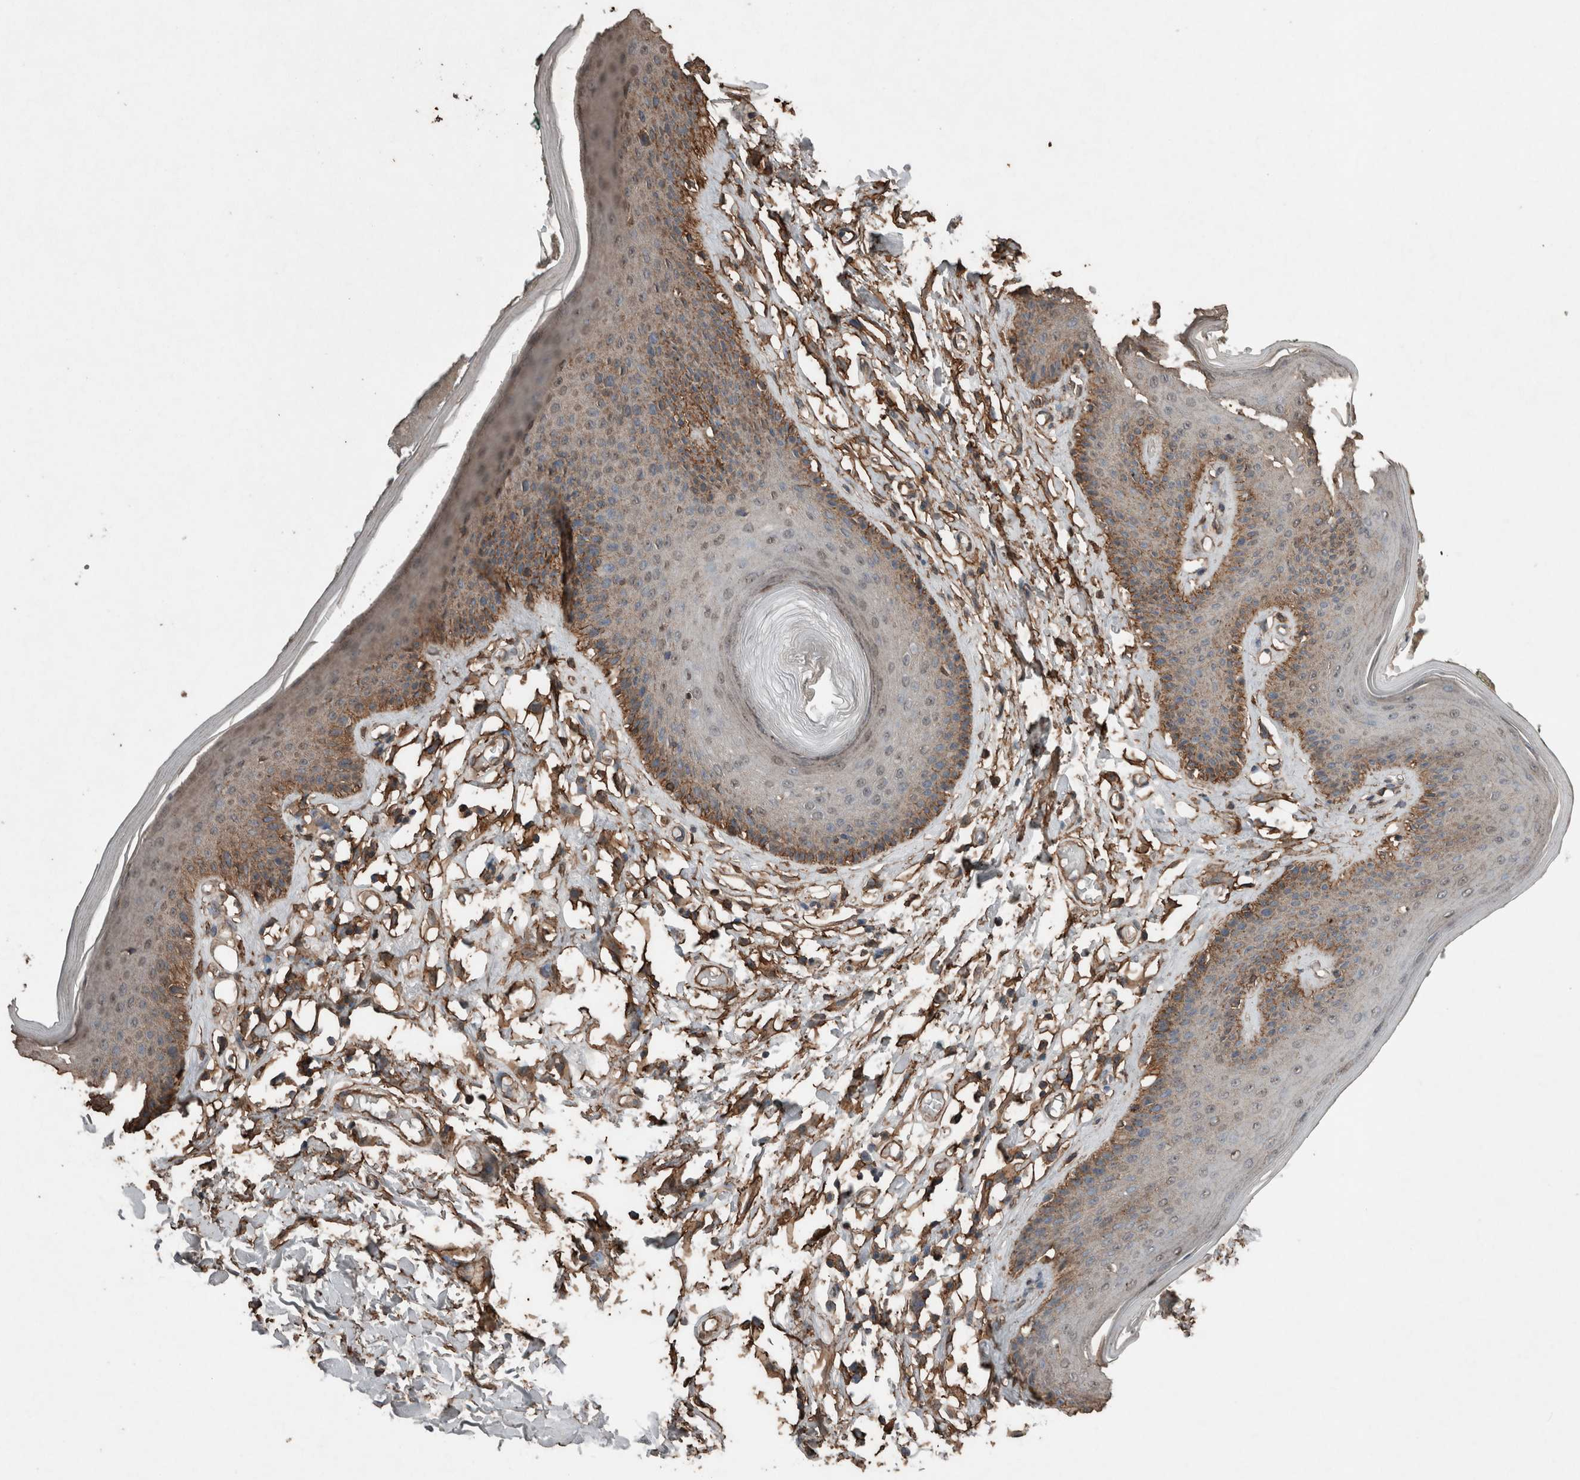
{"staining": {"intensity": "moderate", "quantity": "25%-75%", "location": "cytoplasmic/membranous"}, "tissue": "skin", "cell_type": "Epidermal cells", "image_type": "normal", "snomed": [{"axis": "morphology", "description": "Normal tissue, NOS"}, {"axis": "topography", "description": "Vulva"}], "caption": "Brown immunohistochemical staining in normal human skin displays moderate cytoplasmic/membranous staining in about 25%-75% of epidermal cells. The staining is performed using DAB (3,3'-diaminobenzidine) brown chromogen to label protein expression. The nuclei are counter-stained blue using hematoxylin.", "gene": "S100A10", "patient": {"sex": "female", "age": 73}}